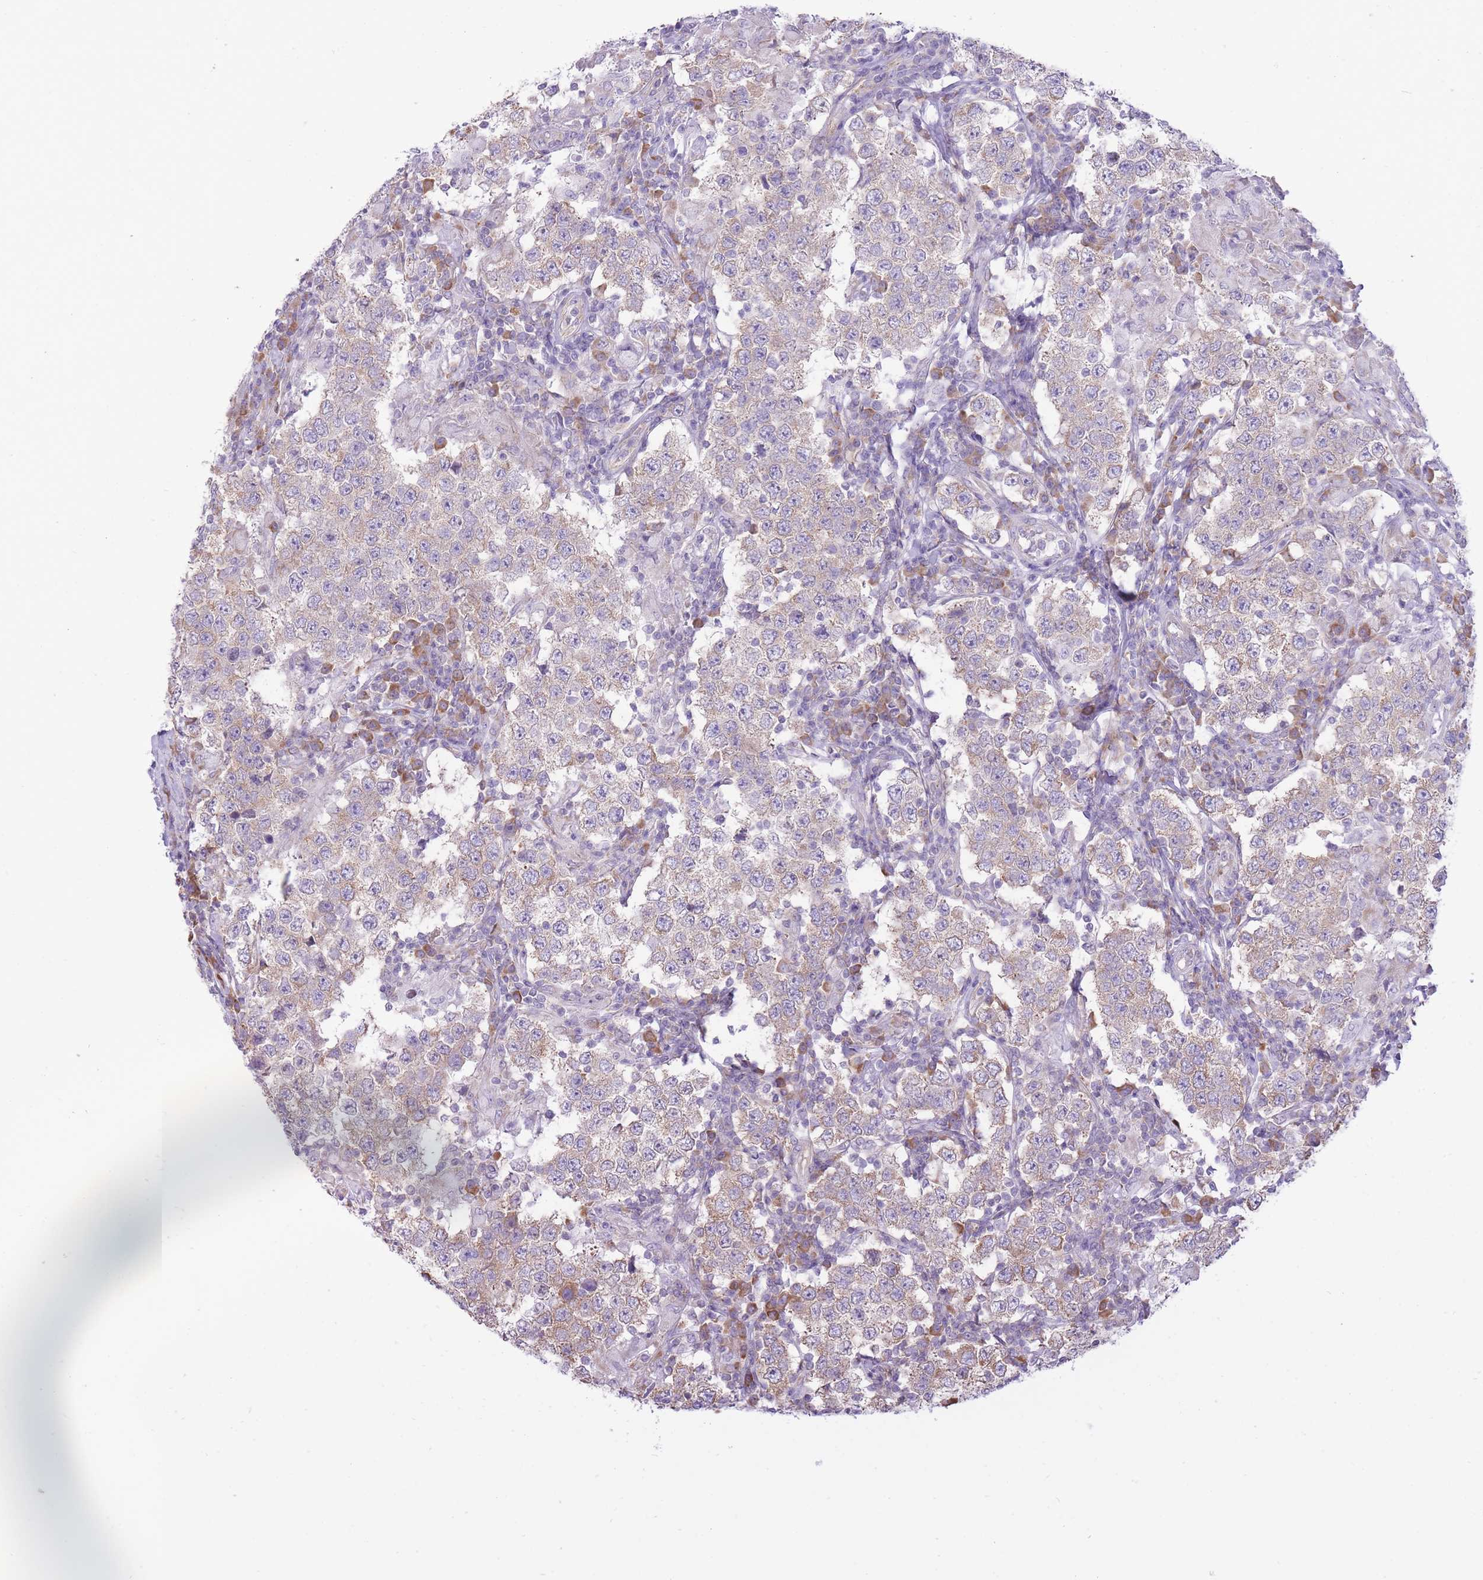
{"staining": {"intensity": "weak", "quantity": "25%-75%", "location": "cytoplasmic/membranous"}, "tissue": "testis cancer", "cell_type": "Tumor cells", "image_type": "cancer", "snomed": [{"axis": "morphology", "description": "Seminoma, NOS"}, {"axis": "morphology", "description": "Carcinoma, Embryonal, NOS"}, {"axis": "topography", "description": "Testis"}], "caption": "Protein staining of testis cancer (embryonal carcinoma) tissue demonstrates weak cytoplasmic/membranous staining in about 25%-75% of tumor cells.", "gene": "ZNF501", "patient": {"sex": "male", "age": 41}}